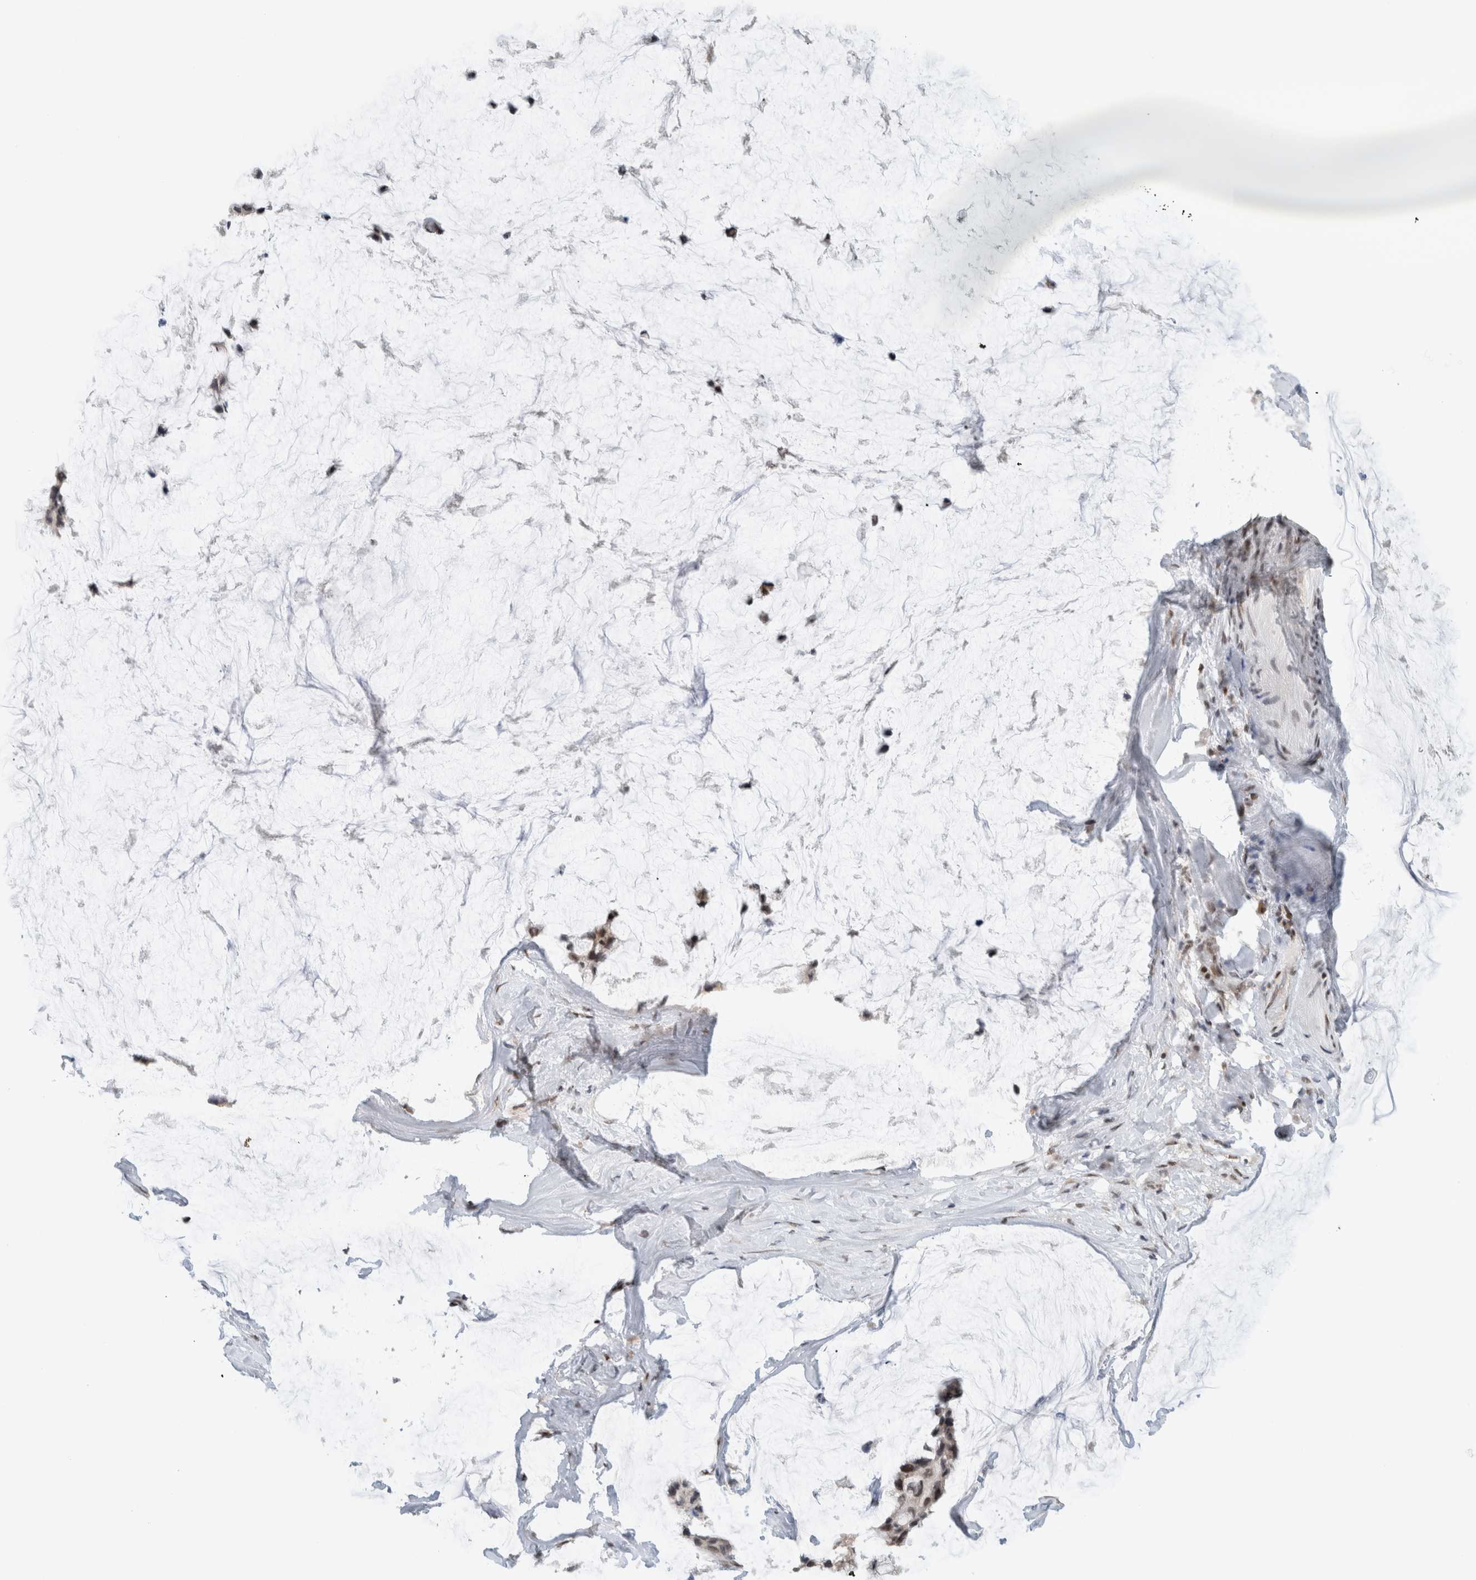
{"staining": {"intensity": "moderate", "quantity": "25%-75%", "location": "nuclear"}, "tissue": "ovarian cancer", "cell_type": "Tumor cells", "image_type": "cancer", "snomed": [{"axis": "morphology", "description": "Cystadenocarcinoma, mucinous, NOS"}, {"axis": "topography", "description": "Ovary"}], "caption": "The image reveals staining of ovarian cancer (mucinous cystadenocarcinoma), revealing moderate nuclear protein positivity (brown color) within tumor cells.", "gene": "HNRNPR", "patient": {"sex": "female", "age": 39}}